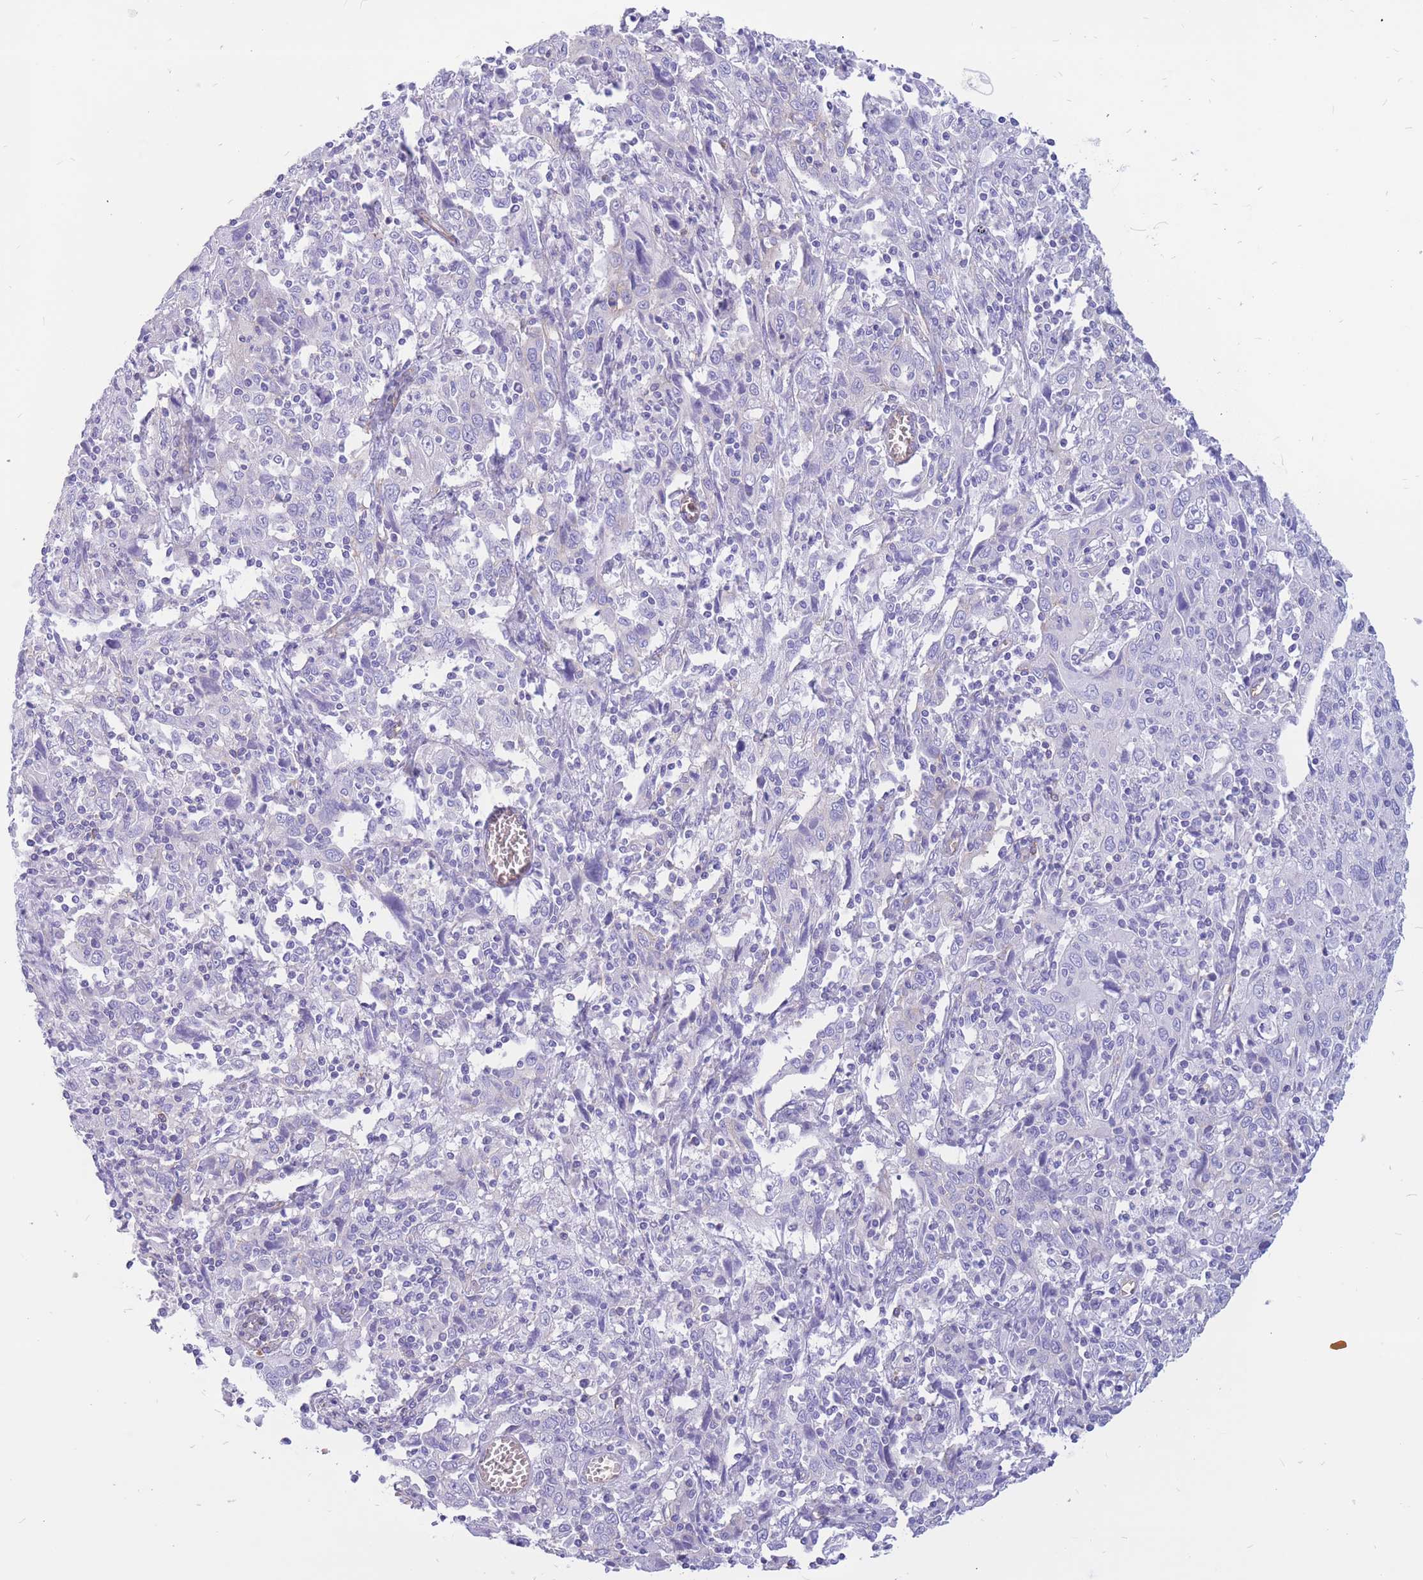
{"staining": {"intensity": "negative", "quantity": "none", "location": "none"}, "tissue": "cervical cancer", "cell_type": "Tumor cells", "image_type": "cancer", "snomed": [{"axis": "morphology", "description": "Squamous cell carcinoma, NOS"}, {"axis": "topography", "description": "Cervix"}], "caption": "An IHC photomicrograph of cervical squamous cell carcinoma is shown. There is no staining in tumor cells of cervical squamous cell carcinoma.", "gene": "ADD2", "patient": {"sex": "female", "age": 46}}